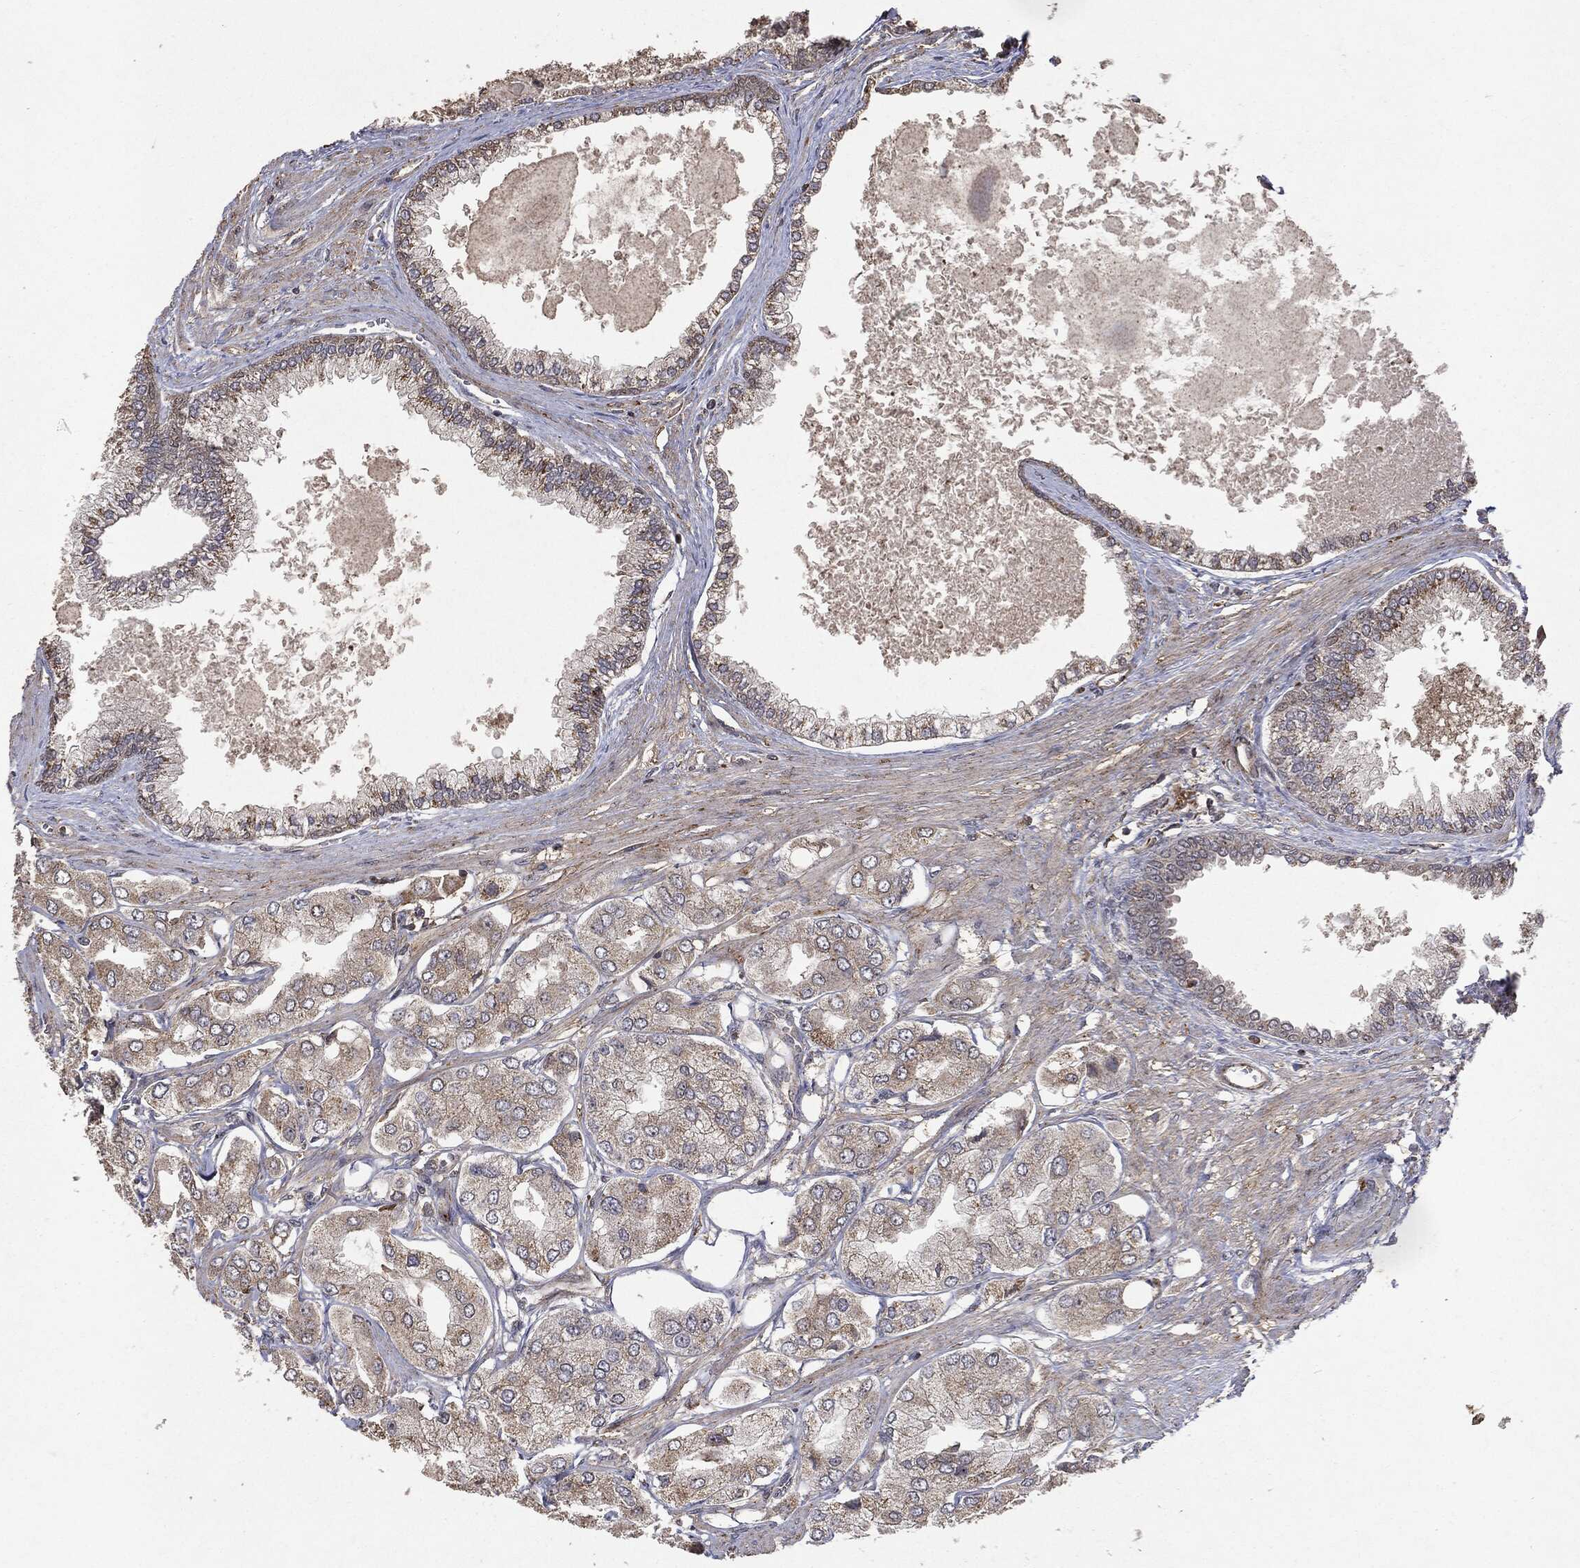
{"staining": {"intensity": "weak", "quantity": "<25%", "location": "cytoplasmic/membranous"}, "tissue": "prostate cancer", "cell_type": "Tumor cells", "image_type": "cancer", "snomed": [{"axis": "morphology", "description": "Adenocarcinoma, Low grade"}, {"axis": "topography", "description": "Prostate"}], "caption": "High power microscopy image of an immunohistochemistry histopathology image of prostate adenocarcinoma (low-grade), revealing no significant expression in tumor cells.", "gene": "PTEN", "patient": {"sex": "male", "age": 69}}